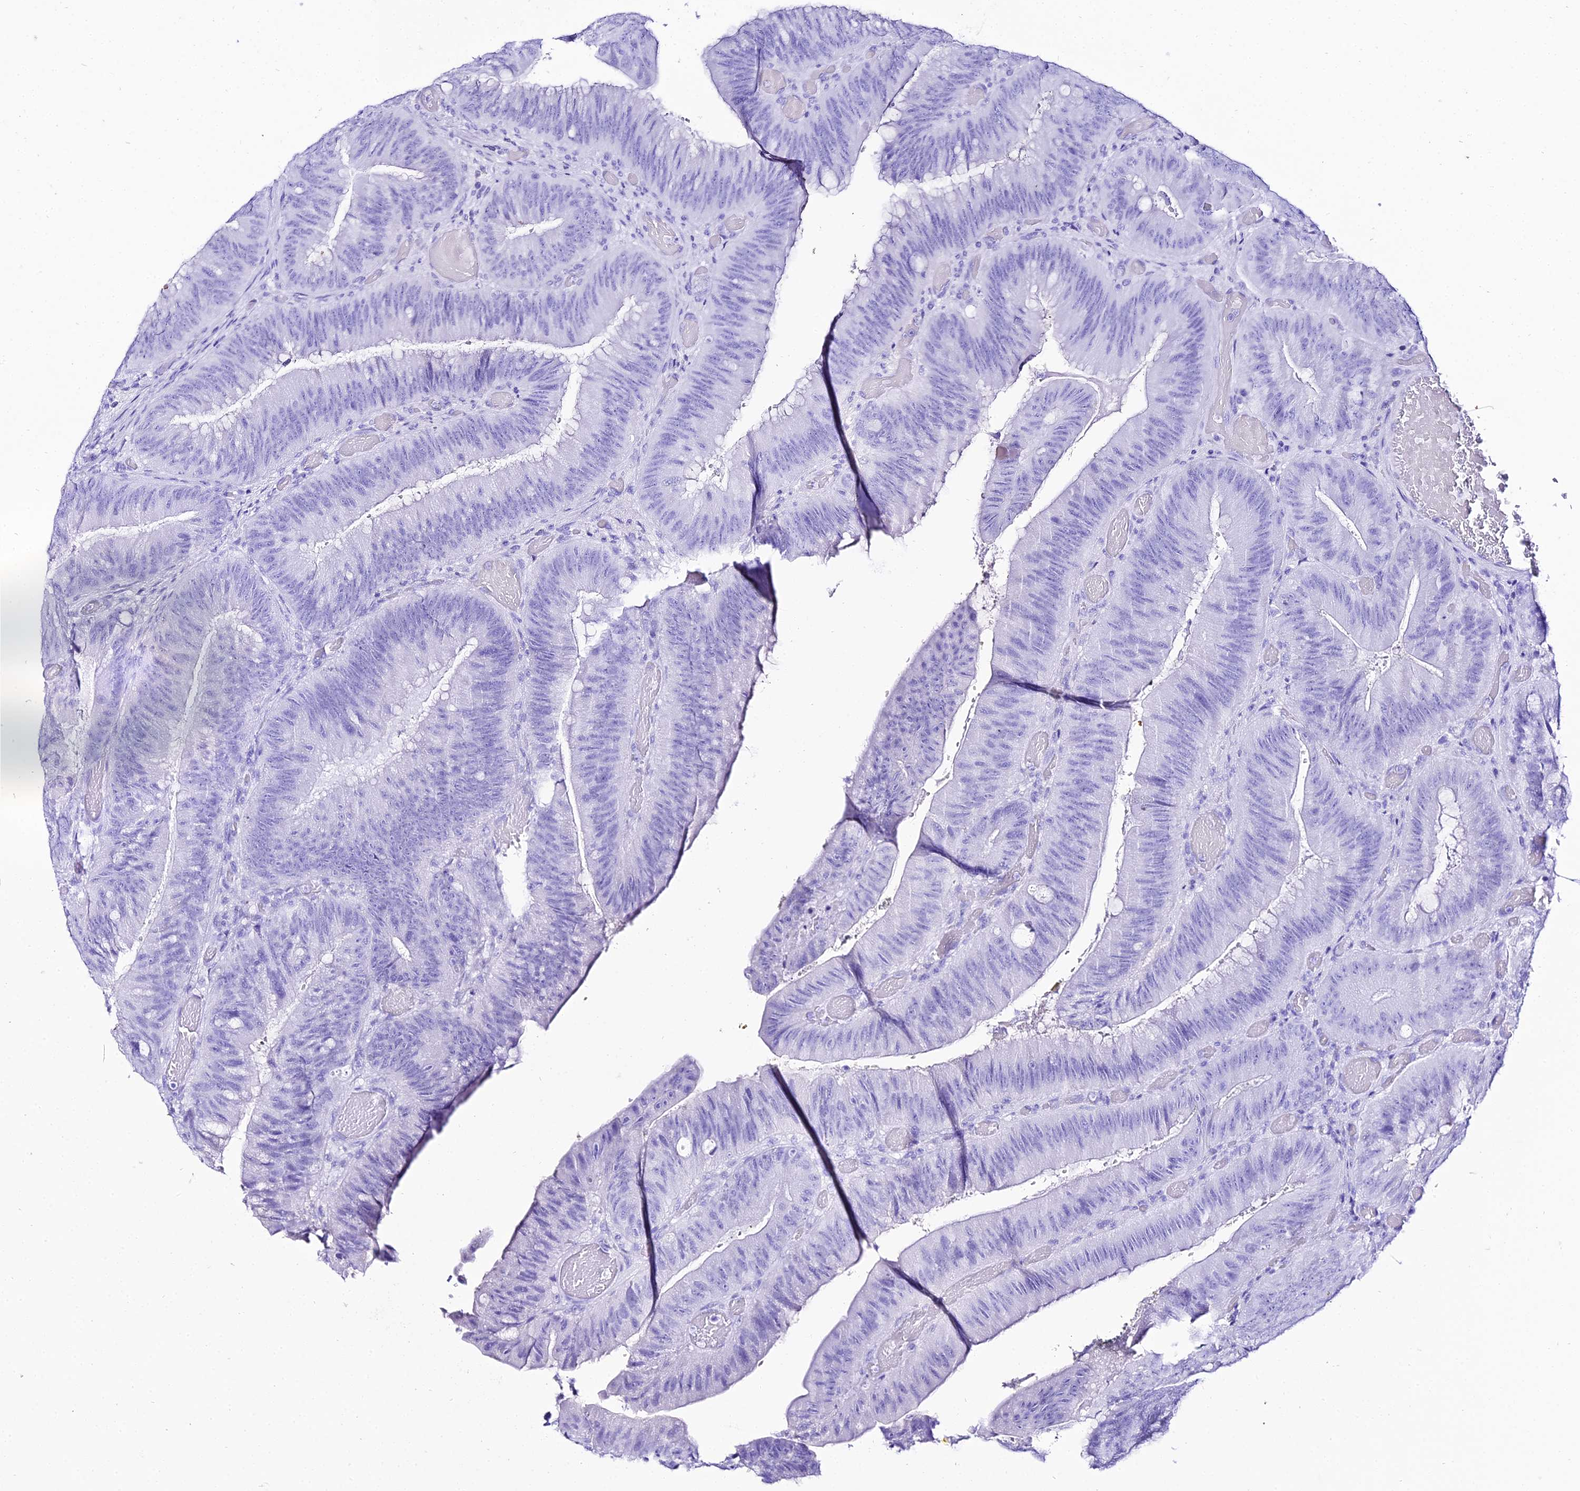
{"staining": {"intensity": "negative", "quantity": "none", "location": "none"}, "tissue": "colorectal cancer", "cell_type": "Tumor cells", "image_type": "cancer", "snomed": [{"axis": "morphology", "description": "Adenocarcinoma, NOS"}, {"axis": "topography", "description": "Colon"}], "caption": "Tumor cells show no significant positivity in colorectal adenocarcinoma. Brightfield microscopy of immunohistochemistry stained with DAB (3,3'-diaminobenzidine) (brown) and hematoxylin (blue), captured at high magnification.", "gene": "TRMT44", "patient": {"sex": "female", "age": 43}}